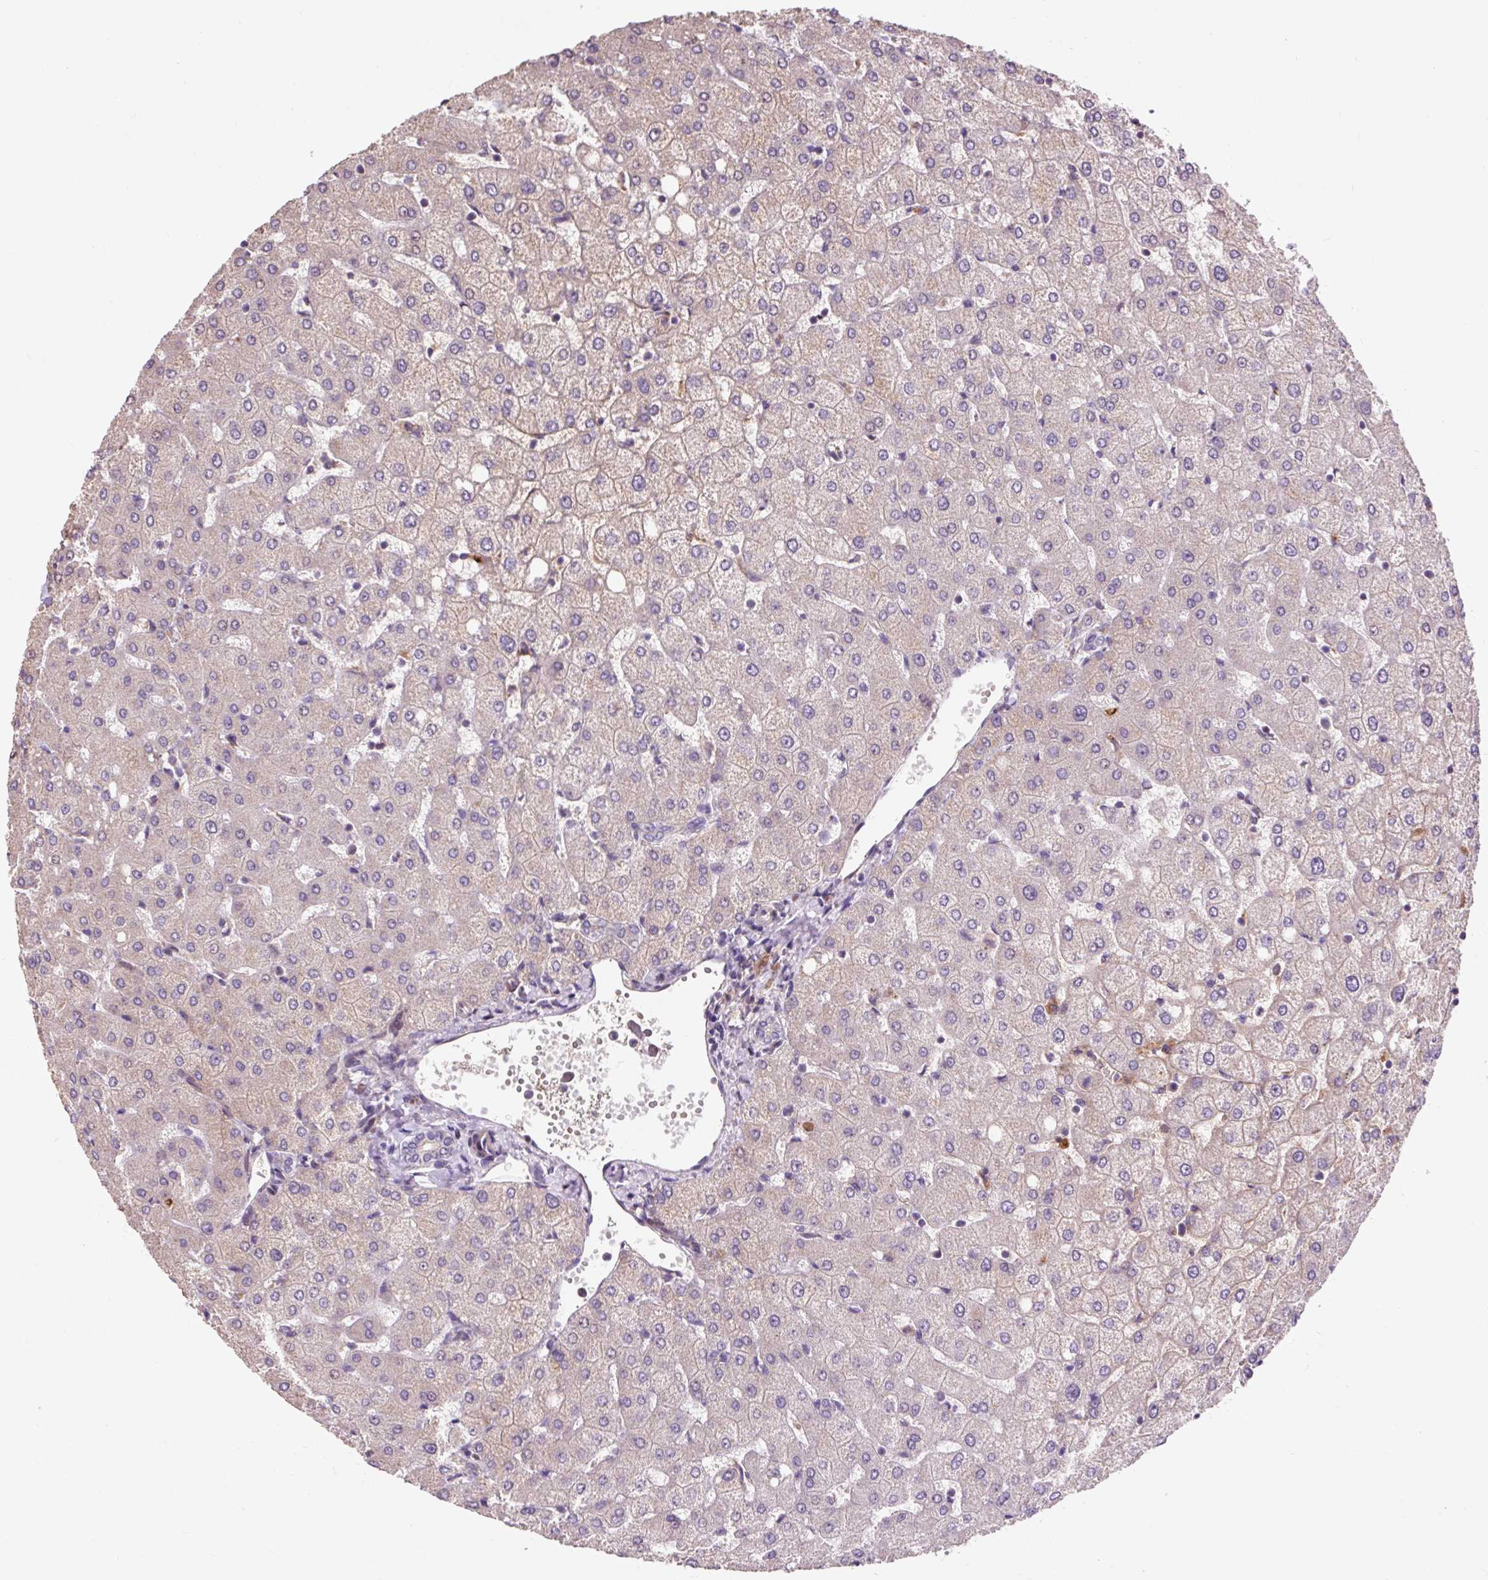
{"staining": {"intensity": "negative", "quantity": "none", "location": "none"}, "tissue": "liver", "cell_type": "Cholangiocytes", "image_type": "normal", "snomed": [{"axis": "morphology", "description": "Normal tissue, NOS"}, {"axis": "topography", "description": "Liver"}], "caption": "Immunohistochemical staining of unremarkable human liver shows no significant staining in cholangiocytes.", "gene": "PRIMPOL", "patient": {"sex": "female", "age": 54}}